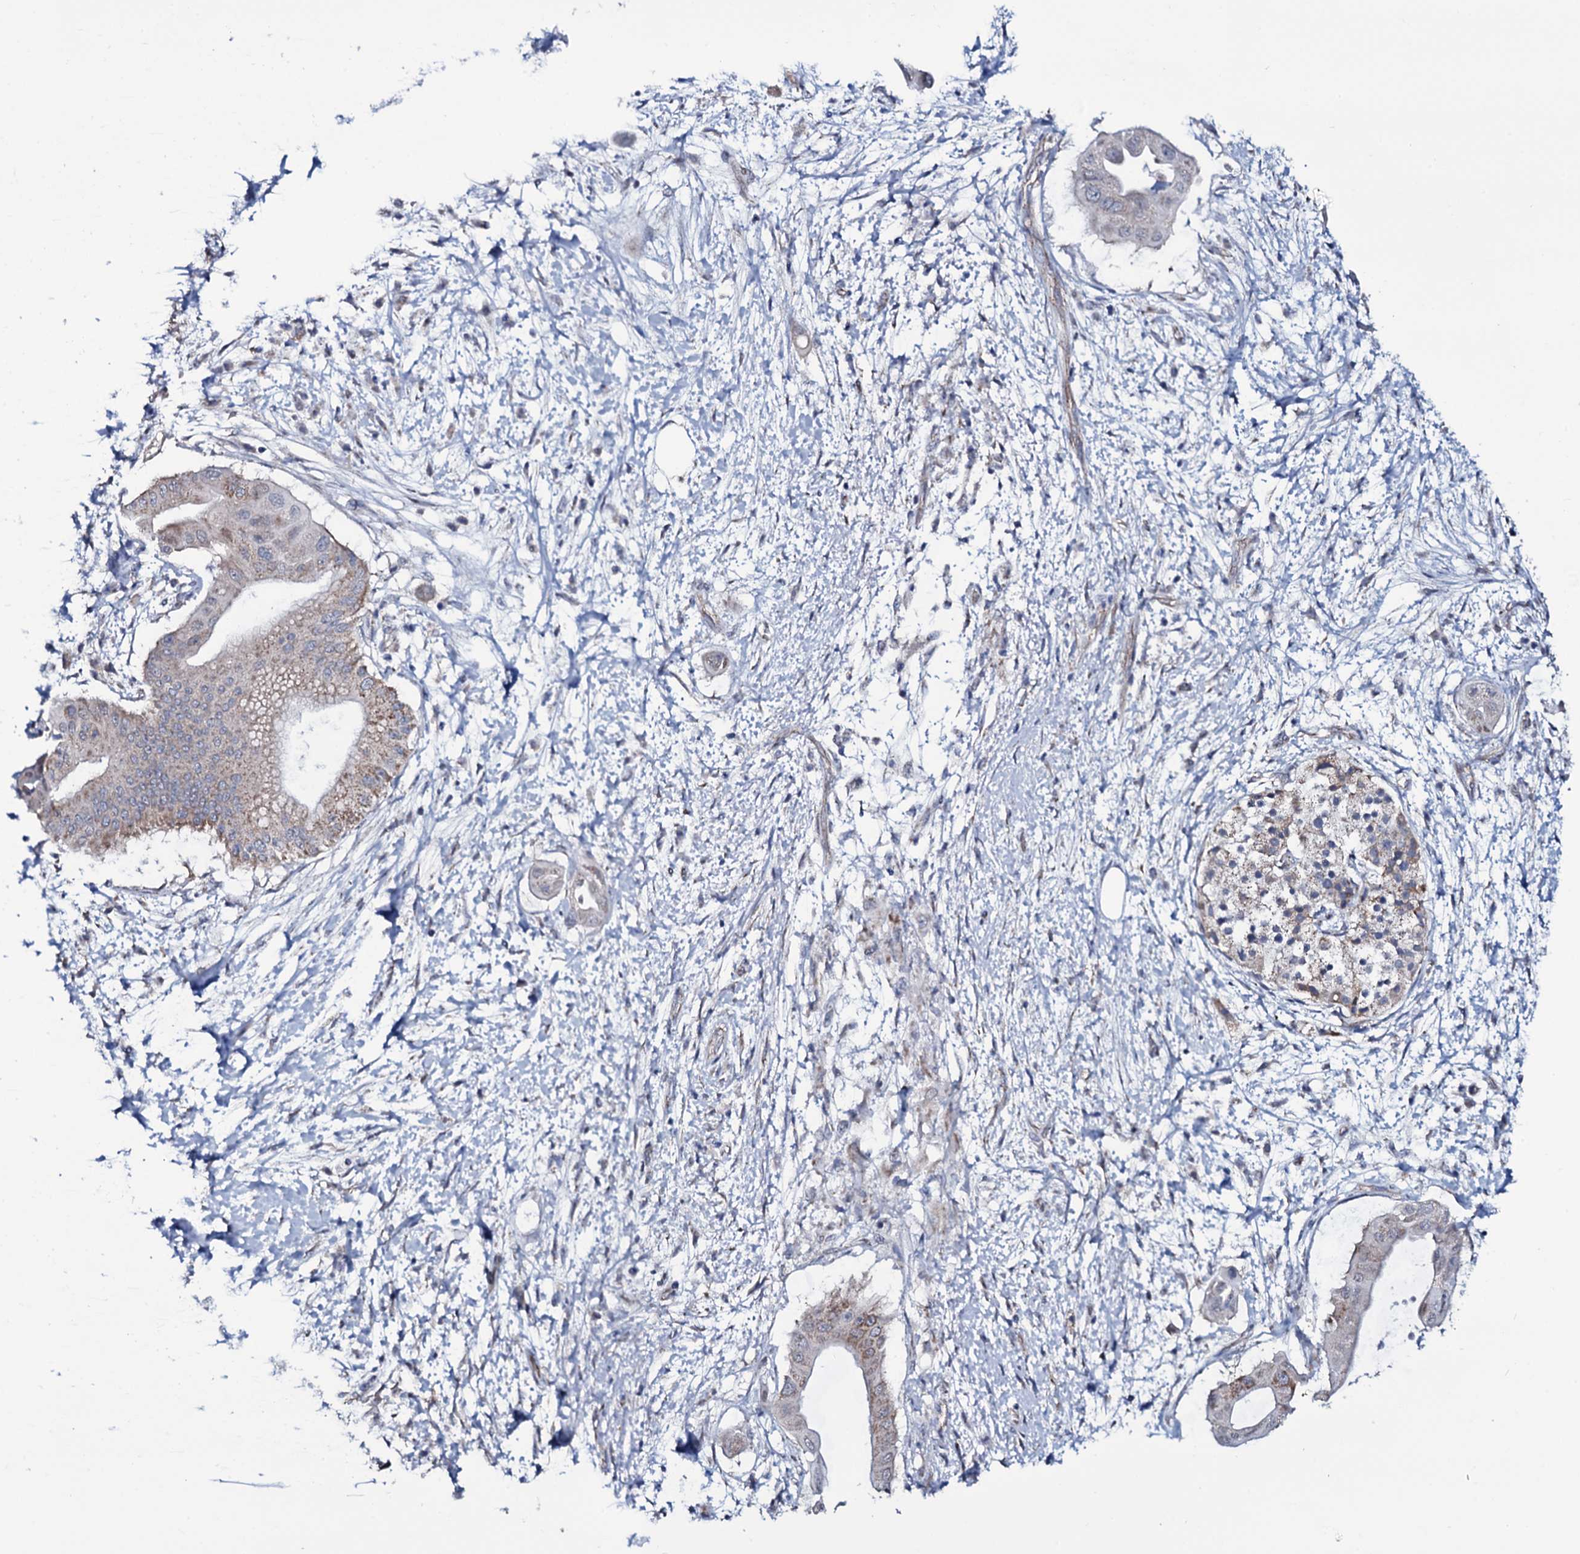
{"staining": {"intensity": "weak", "quantity": "25%-75%", "location": "cytoplasmic/membranous"}, "tissue": "pancreatic cancer", "cell_type": "Tumor cells", "image_type": "cancer", "snomed": [{"axis": "morphology", "description": "Adenocarcinoma, NOS"}, {"axis": "topography", "description": "Pancreas"}], "caption": "Pancreatic adenocarcinoma stained for a protein (brown) demonstrates weak cytoplasmic/membranous positive positivity in approximately 25%-75% of tumor cells.", "gene": "WIPF3", "patient": {"sex": "male", "age": 68}}